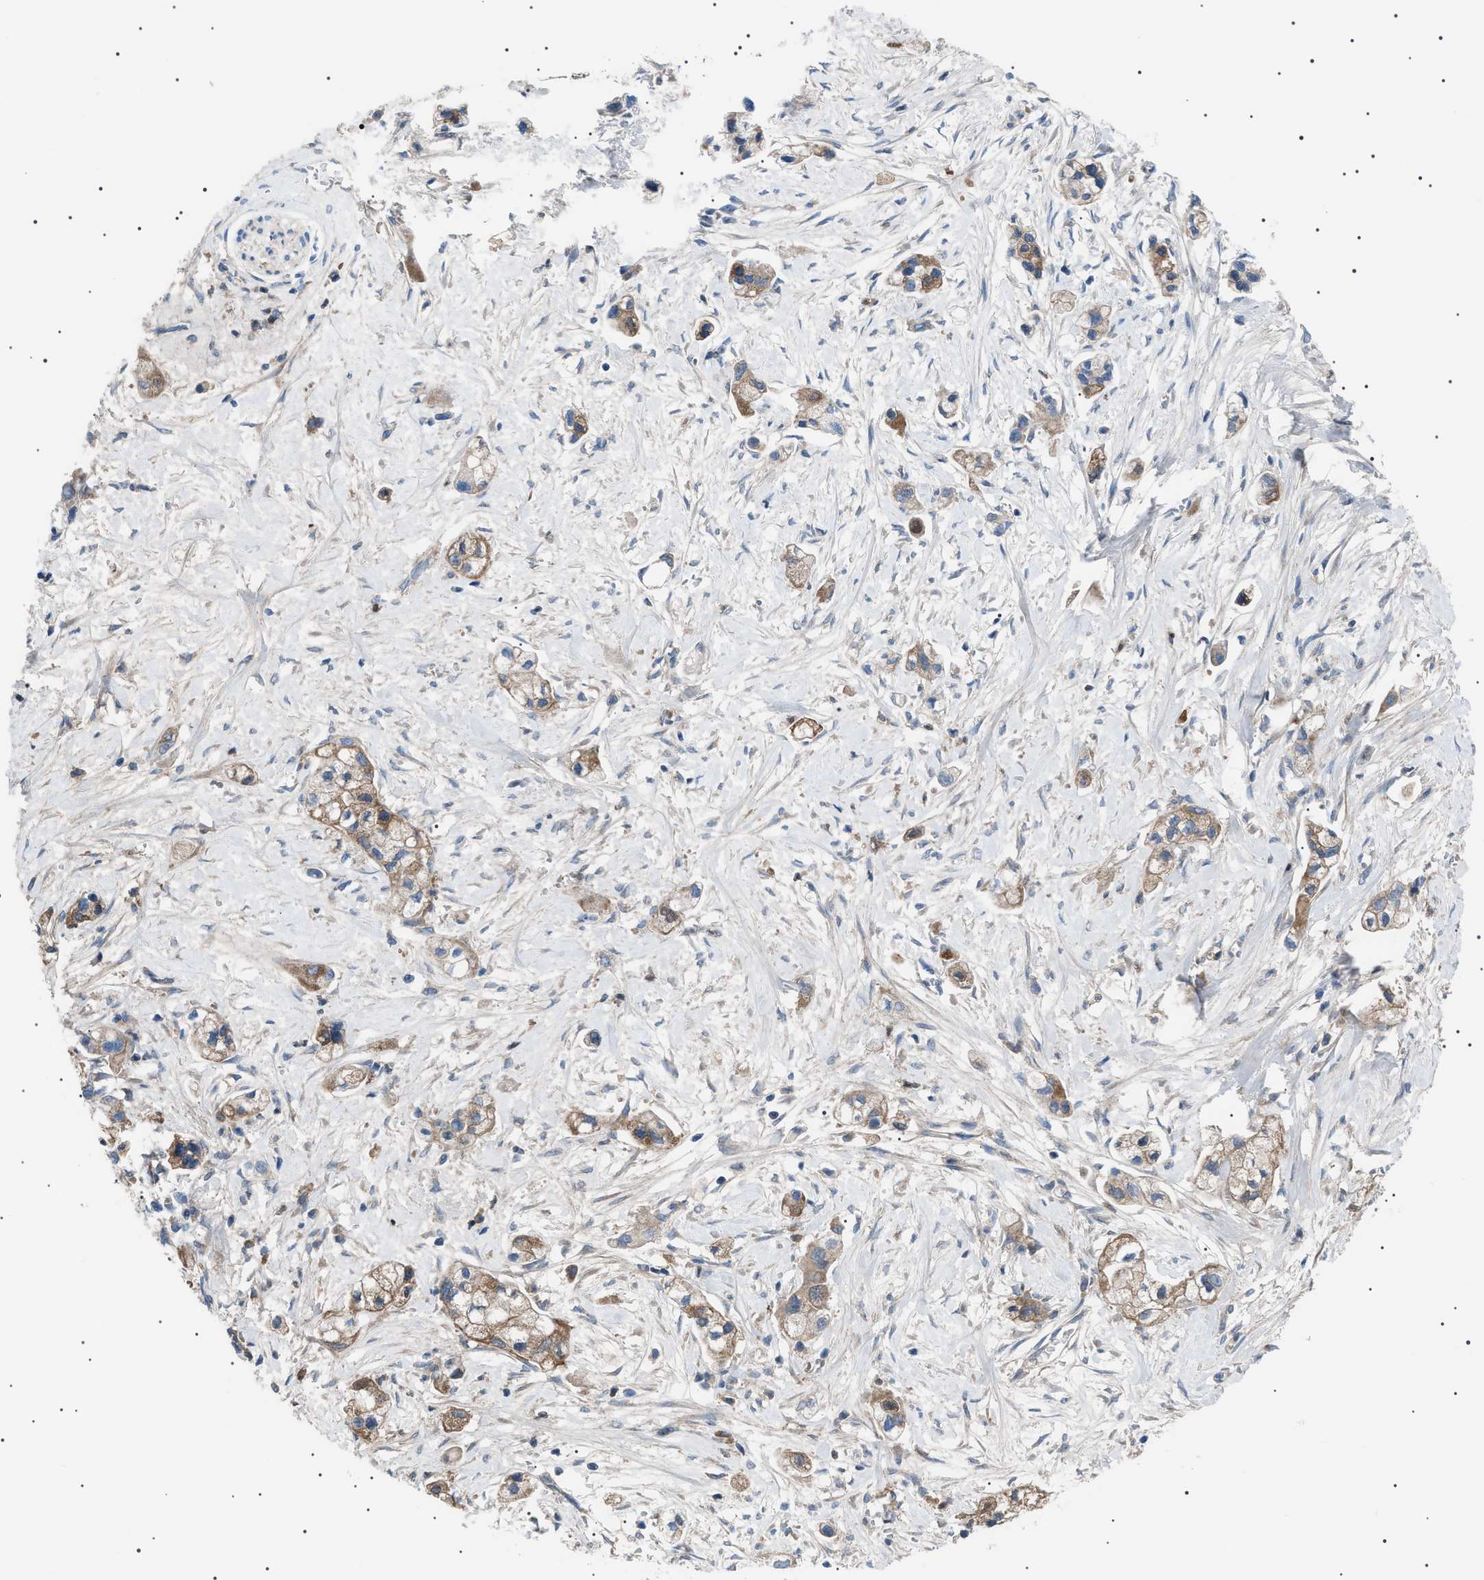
{"staining": {"intensity": "moderate", "quantity": "25%-75%", "location": "cytoplasmic/membranous"}, "tissue": "pancreatic cancer", "cell_type": "Tumor cells", "image_type": "cancer", "snomed": [{"axis": "morphology", "description": "Adenocarcinoma, NOS"}, {"axis": "topography", "description": "Pancreas"}], "caption": "Pancreatic cancer (adenocarcinoma) stained with a brown dye demonstrates moderate cytoplasmic/membranous positive expression in approximately 25%-75% of tumor cells.", "gene": "LPA", "patient": {"sex": "male", "age": 74}}